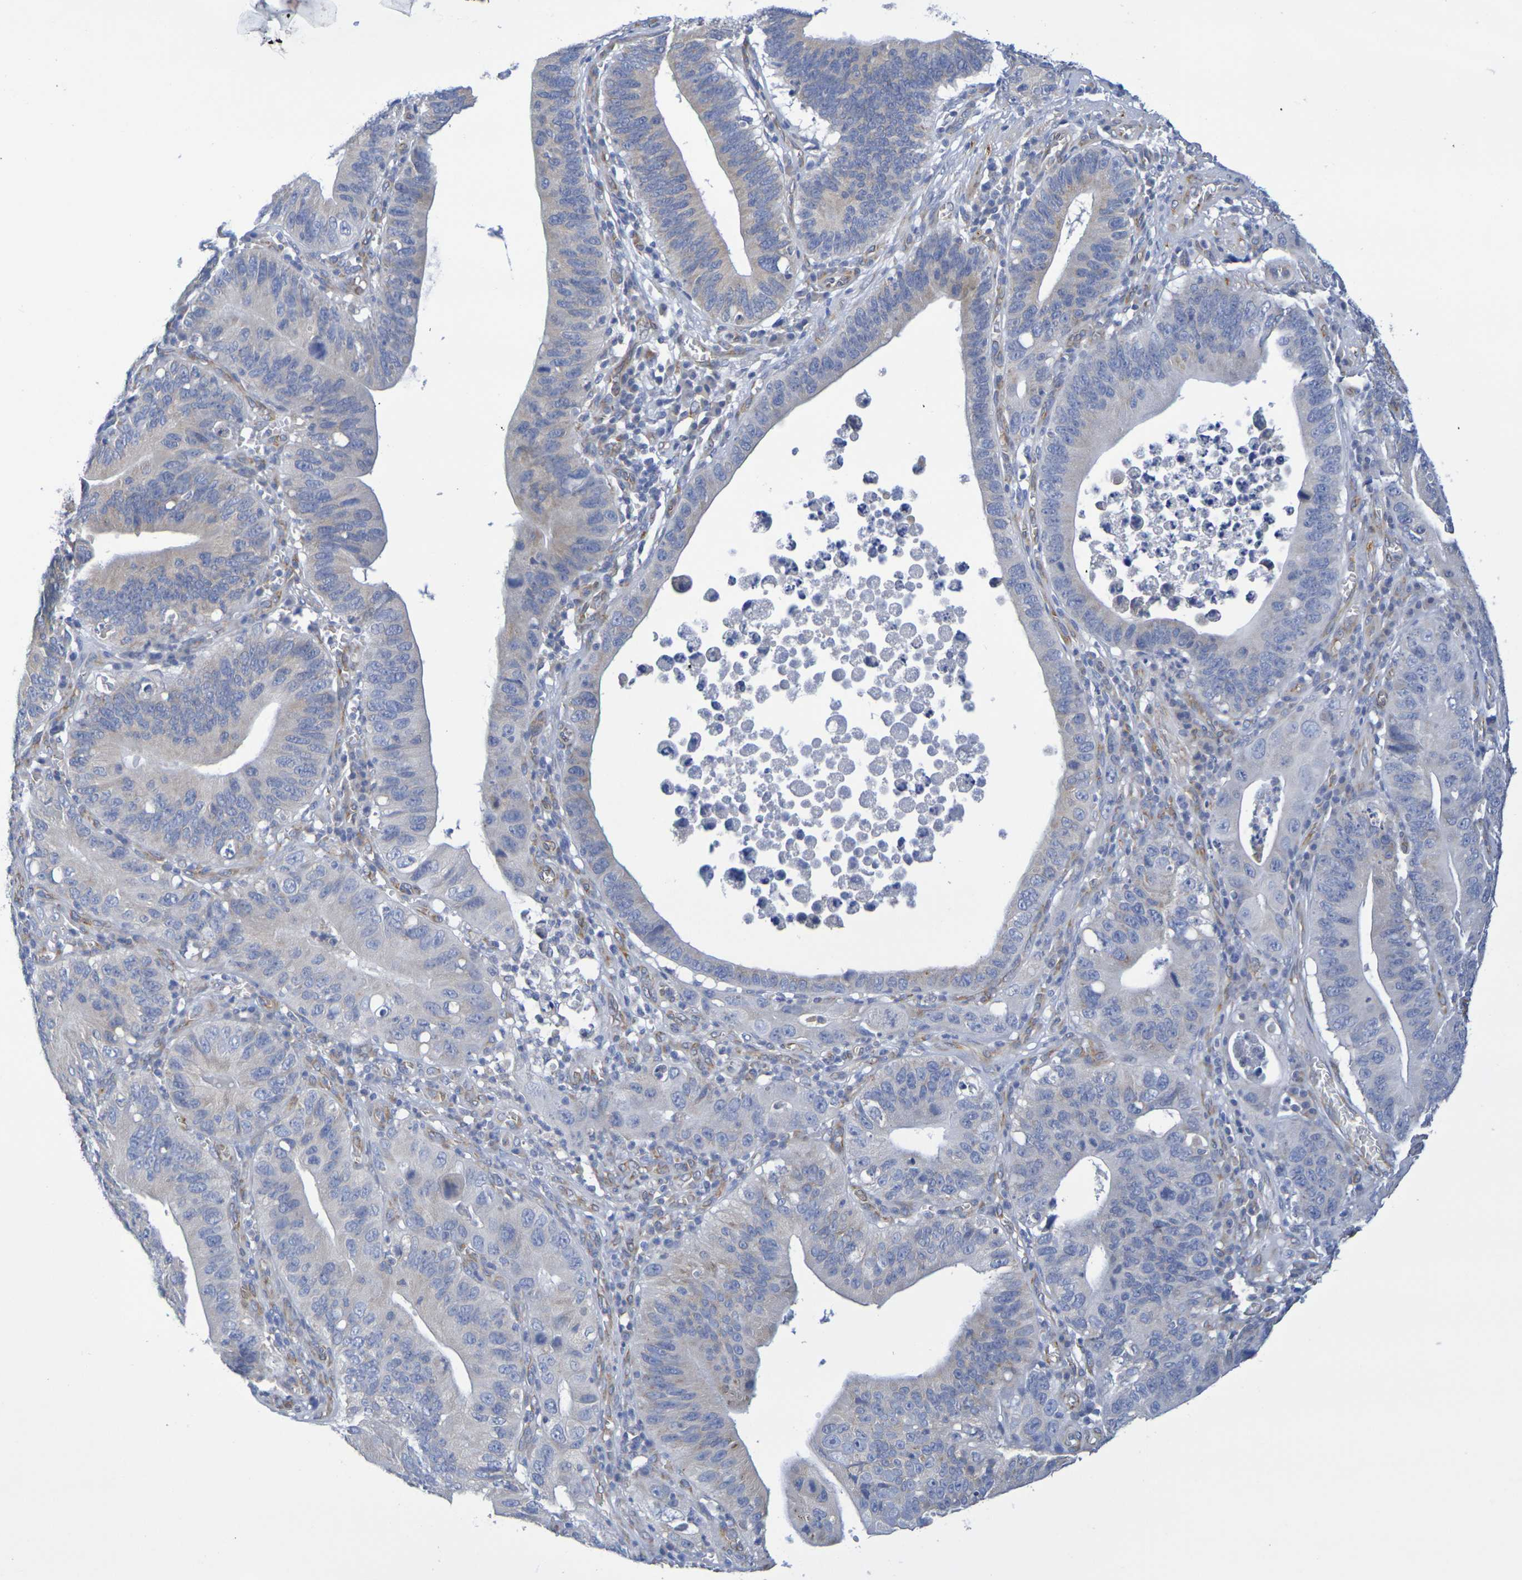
{"staining": {"intensity": "weak", "quantity": "25%-75%", "location": "cytoplasmic/membranous"}, "tissue": "stomach cancer", "cell_type": "Tumor cells", "image_type": "cancer", "snomed": [{"axis": "morphology", "description": "Adenocarcinoma, NOS"}, {"axis": "topography", "description": "Stomach"}, {"axis": "topography", "description": "Gastric cardia"}], "caption": "Immunohistochemical staining of adenocarcinoma (stomach) exhibits low levels of weak cytoplasmic/membranous positivity in approximately 25%-75% of tumor cells.", "gene": "TMCC3", "patient": {"sex": "male", "age": 59}}